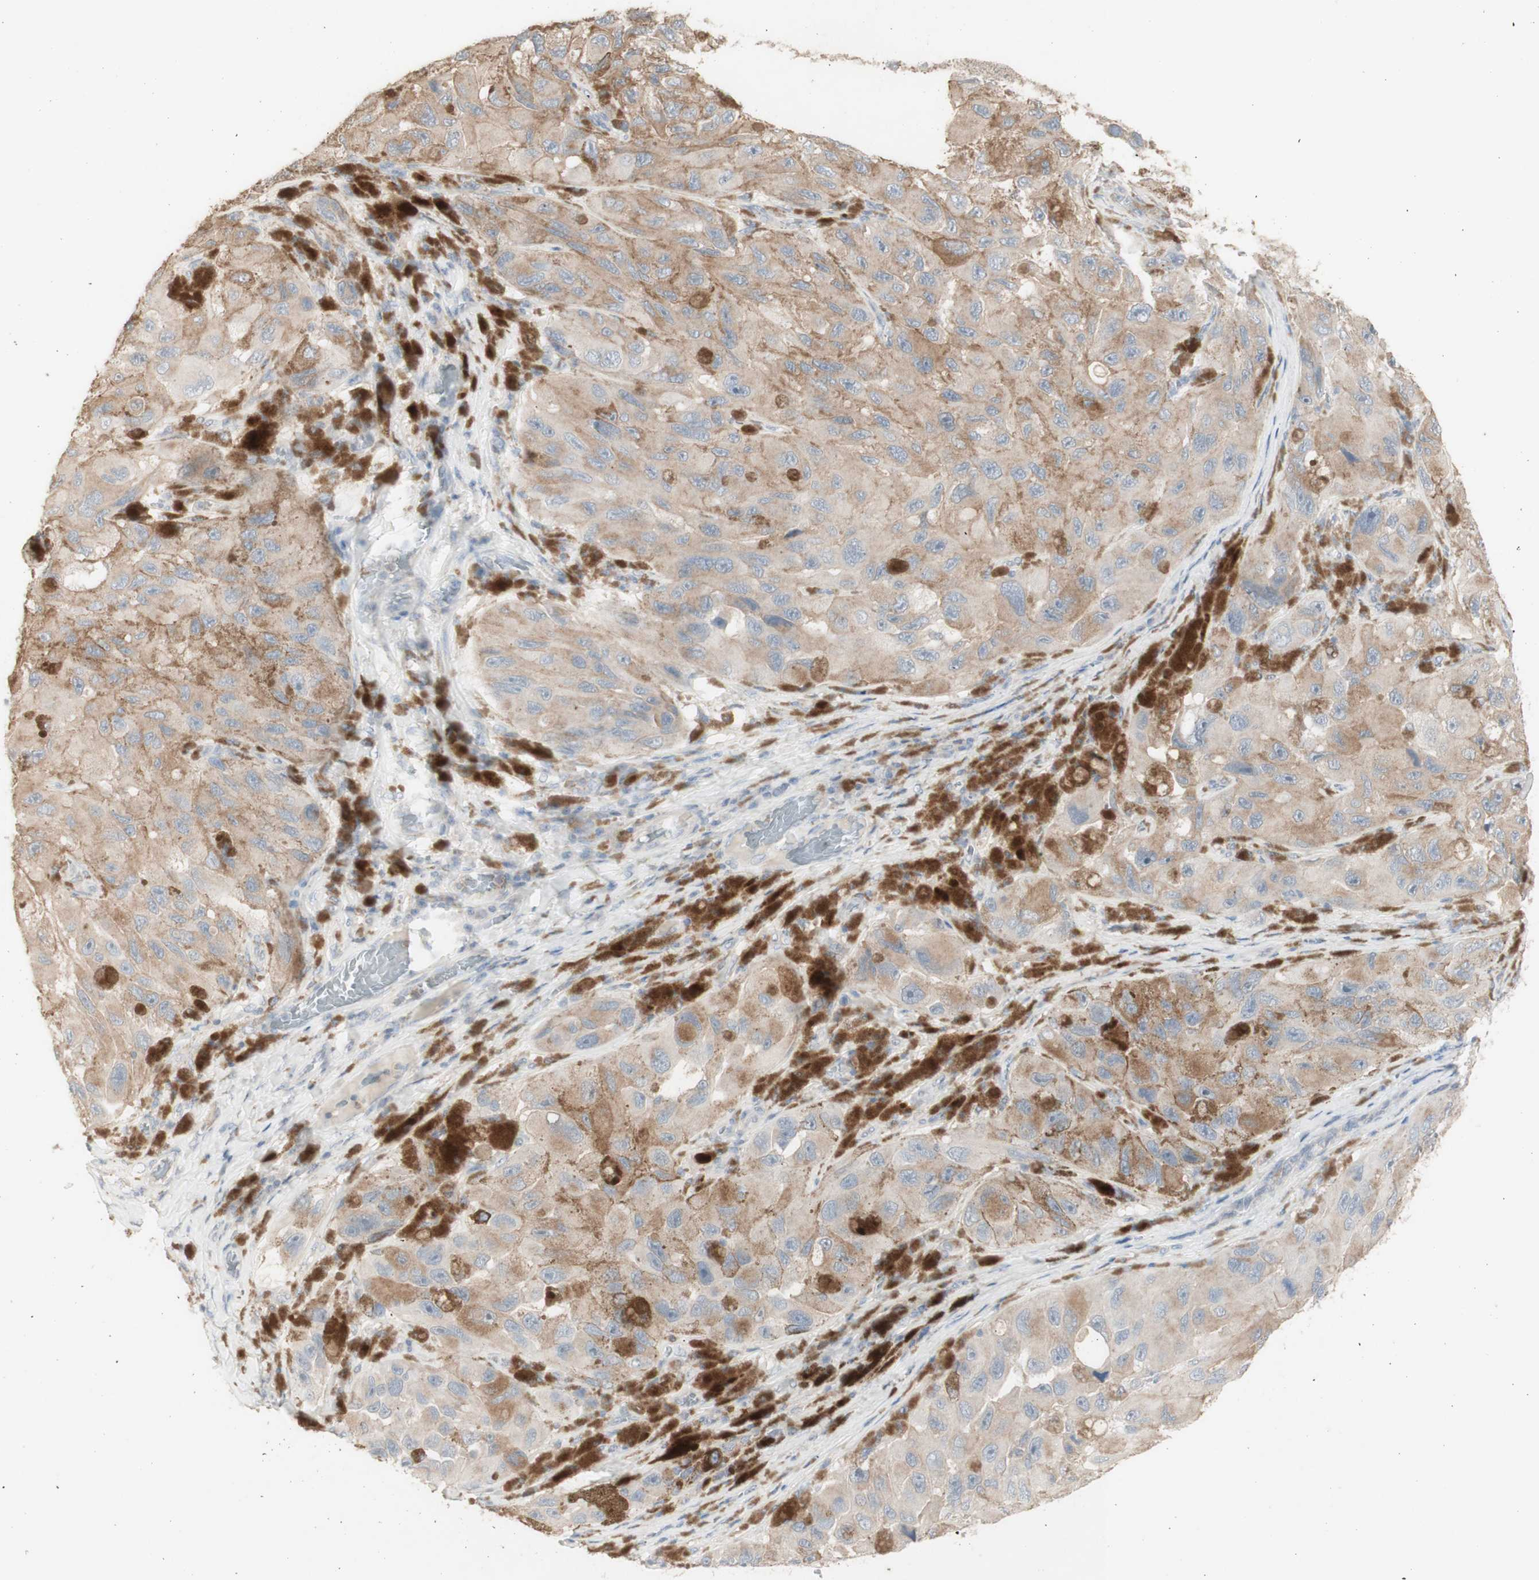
{"staining": {"intensity": "moderate", "quantity": "<25%", "location": "cytoplasmic/membranous"}, "tissue": "melanoma", "cell_type": "Tumor cells", "image_type": "cancer", "snomed": [{"axis": "morphology", "description": "Malignant melanoma, NOS"}, {"axis": "topography", "description": "Skin"}], "caption": "IHC (DAB (3,3'-diaminobenzidine)) staining of malignant melanoma reveals moderate cytoplasmic/membranous protein staining in about <25% of tumor cells. (IHC, brightfield microscopy, high magnification).", "gene": "ATP6V1B1", "patient": {"sex": "female", "age": 73}}